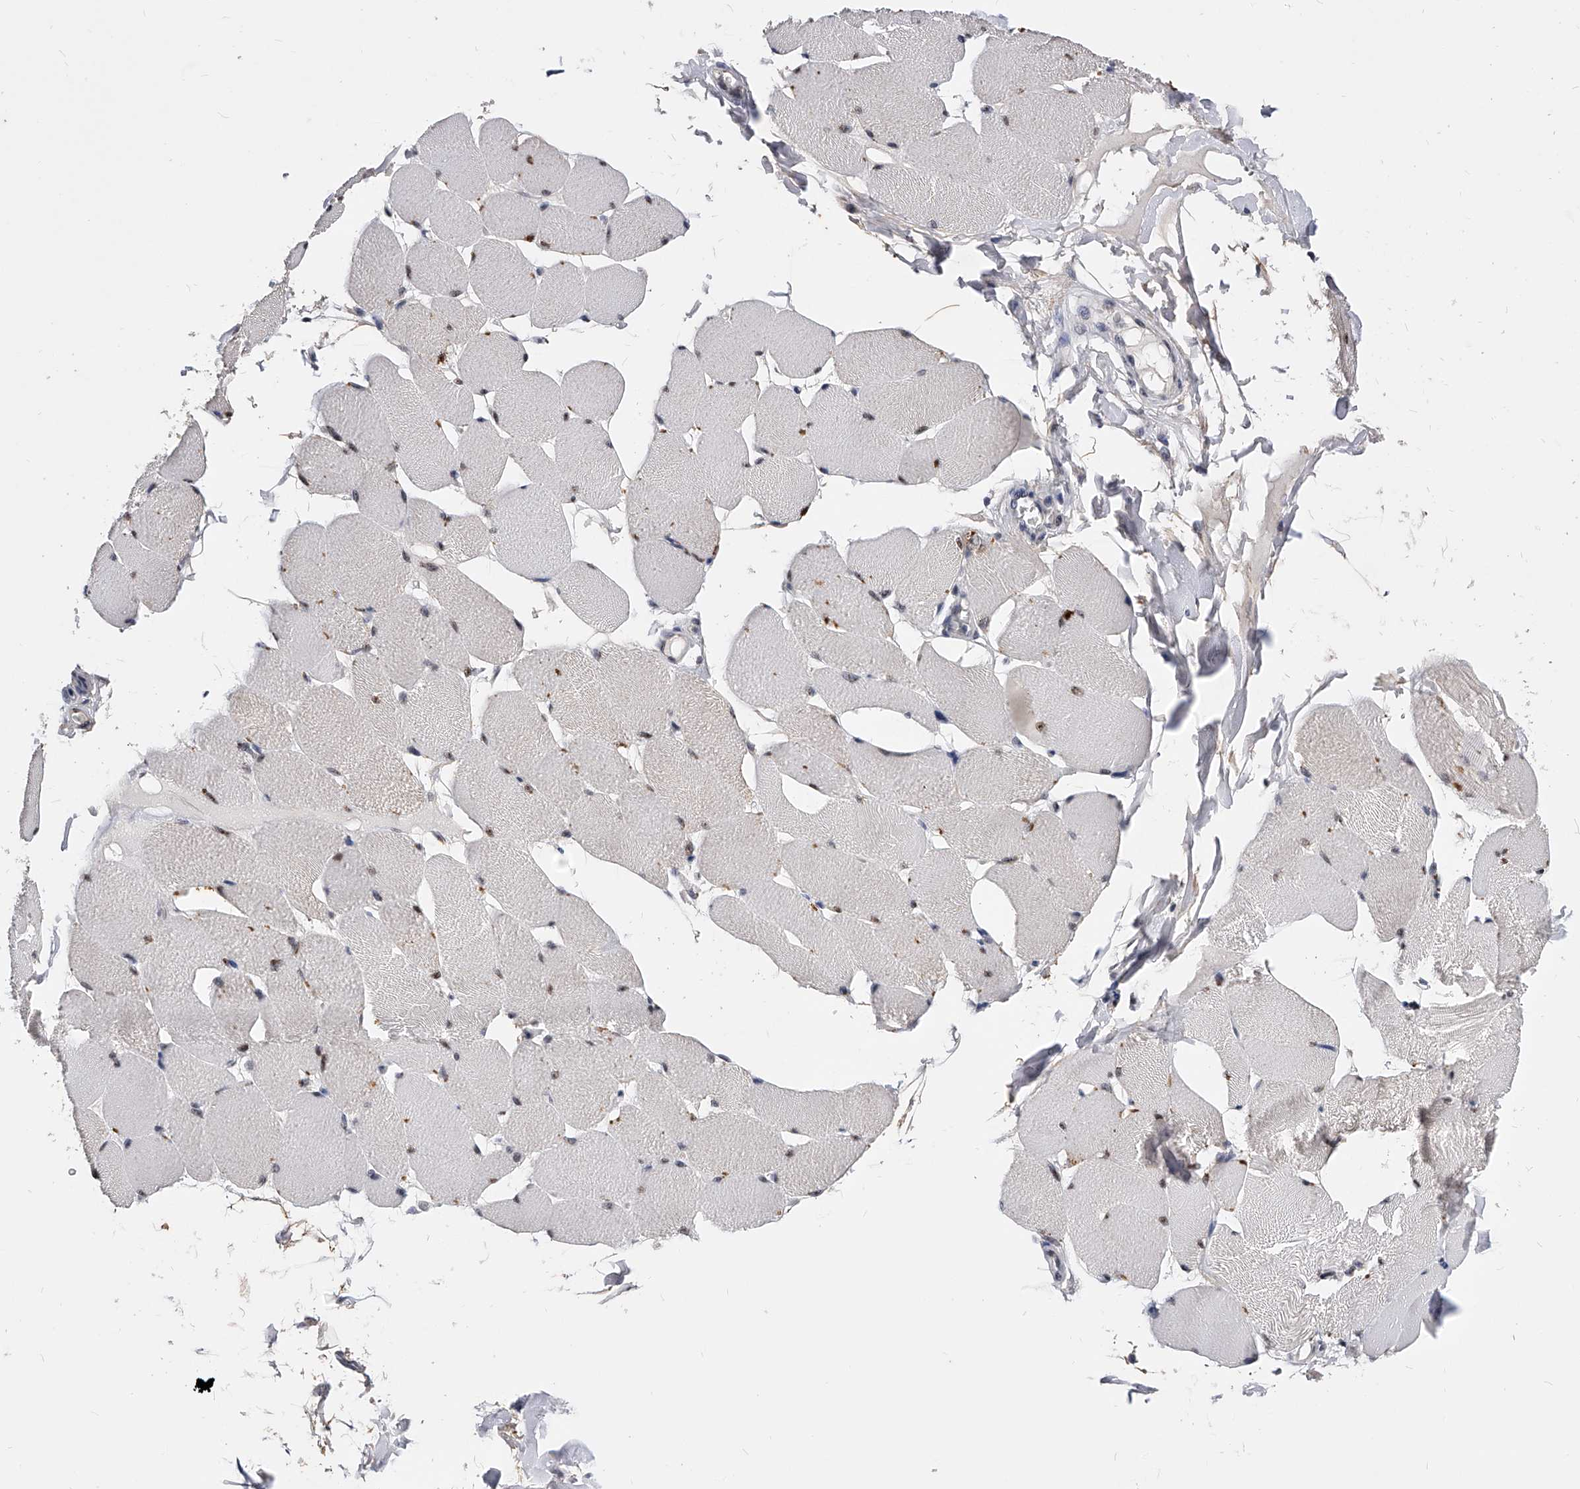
{"staining": {"intensity": "weak", "quantity": "<25%", "location": "cytoplasmic/membranous,nuclear"}, "tissue": "skeletal muscle", "cell_type": "Myocytes", "image_type": "normal", "snomed": [{"axis": "morphology", "description": "Normal tissue, NOS"}, {"axis": "topography", "description": "Skin"}, {"axis": "topography", "description": "Skeletal muscle"}], "caption": "Immunohistochemistry photomicrograph of unremarkable skeletal muscle: skeletal muscle stained with DAB reveals no significant protein expression in myocytes.", "gene": "ZNF529", "patient": {"sex": "male", "age": 83}}